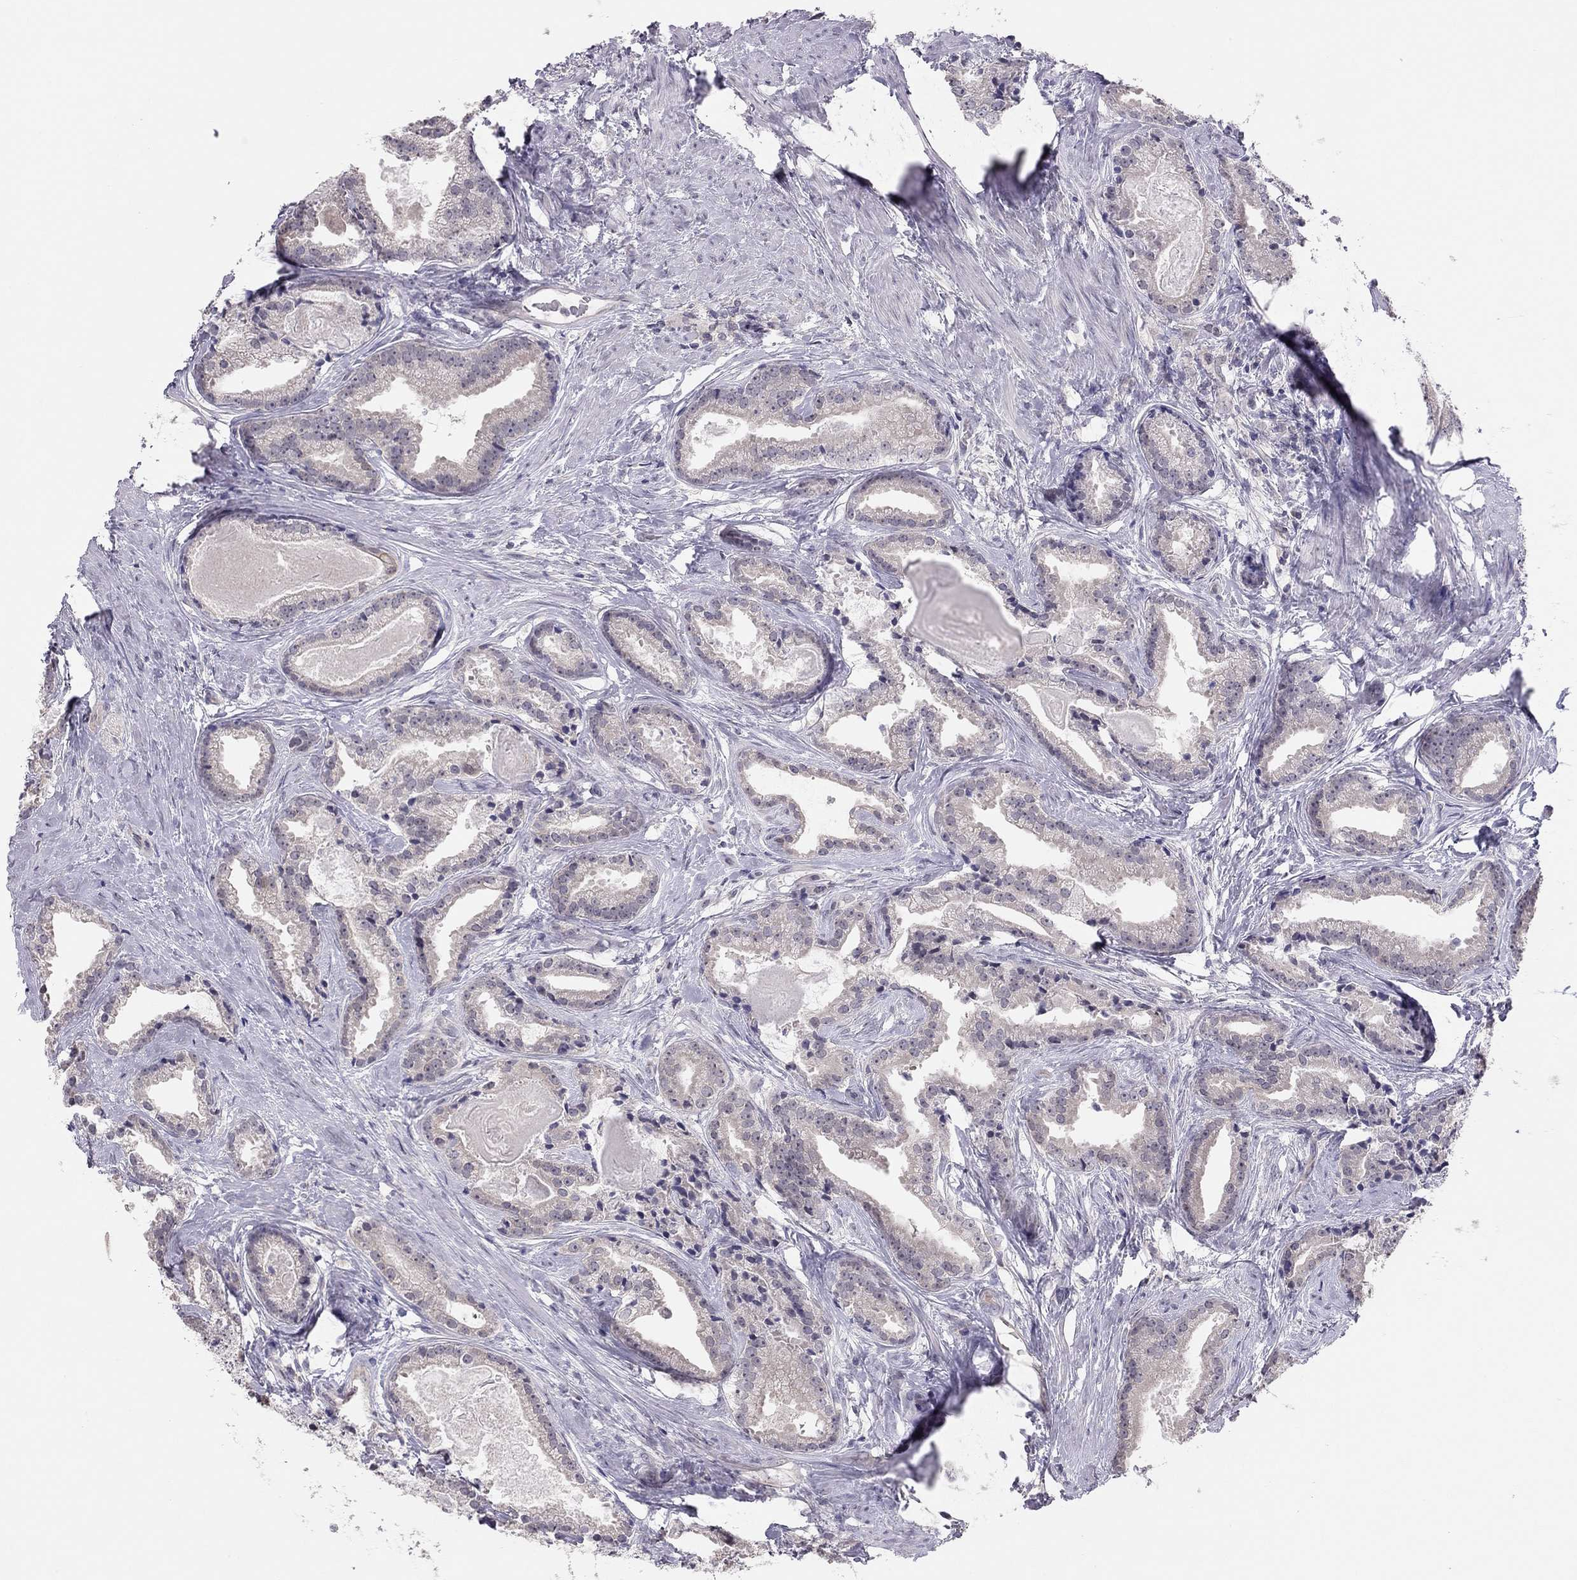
{"staining": {"intensity": "weak", "quantity": "<25%", "location": "cytoplasmic/membranous"}, "tissue": "prostate cancer", "cell_type": "Tumor cells", "image_type": "cancer", "snomed": [{"axis": "morphology", "description": "Adenocarcinoma, NOS"}, {"axis": "morphology", "description": "Adenocarcinoma, High grade"}, {"axis": "topography", "description": "Prostate"}], "caption": "Immunohistochemical staining of prostate cancer demonstrates no significant expression in tumor cells. (Stains: DAB (3,3'-diaminobenzidine) immunohistochemistry (IHC) with hematoxylin counter stain, Microscopy: brightfield microscopy at high magnification).", "gene": "HSF2BP", "patient": {"sex": "male", "age": 64}}